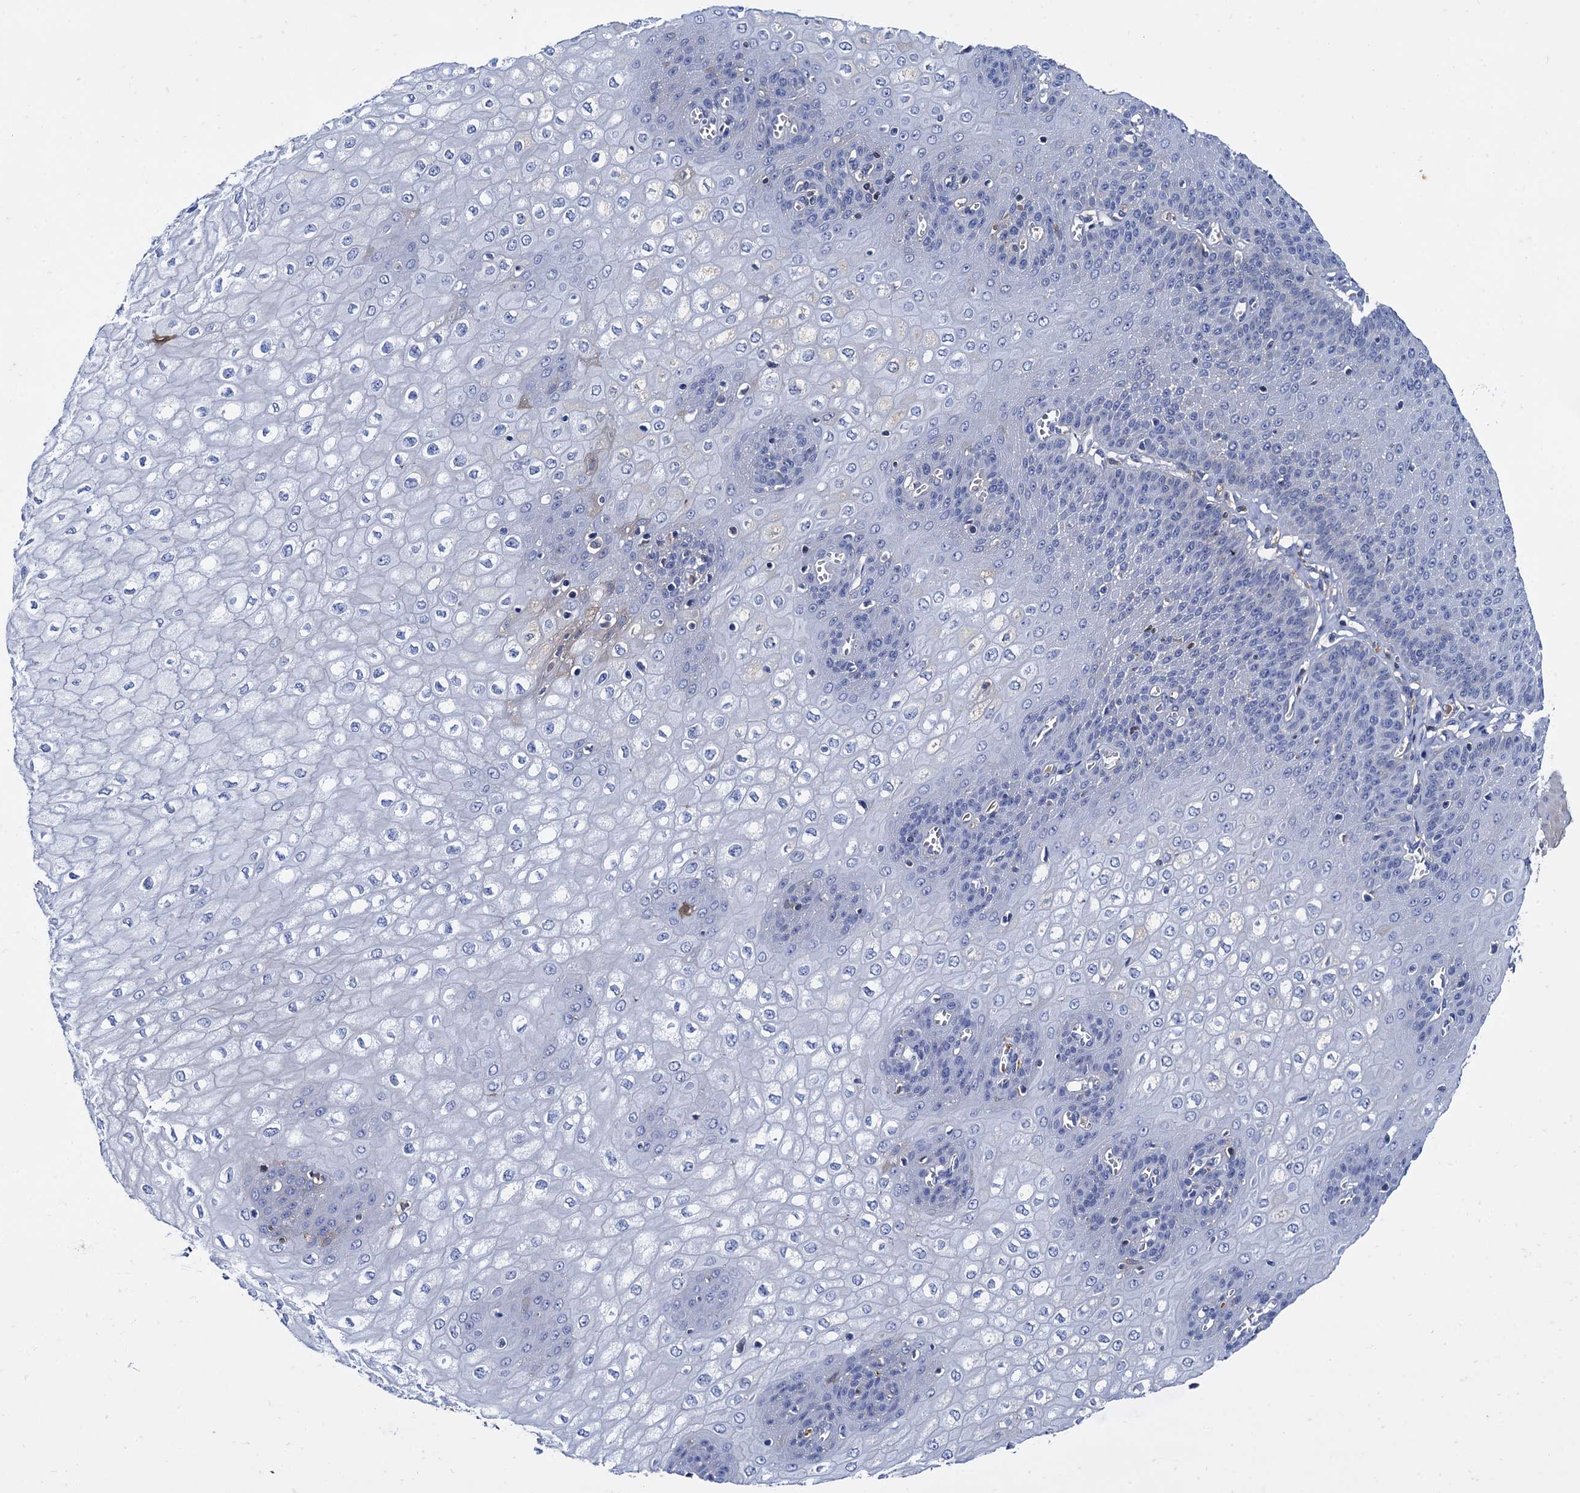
{"staining": {"intensity": "negative", "quantity": "none", "location": "none"}, "tissue": "esophagus", "cell_type": "Squamous epithelial cells", "image_type": "normal", "snomed": [{"axis": "morphology", "description": "Normal tissue, NOS"}, {"axis": "topography", "description": "Esophagus"}], "caption": "A high-resolution image shows IHC staining of normal esophagus, which reveals no significant positivity in squamous epithelial cells.", "gene": "TMEM72", "patient": {"sex": "male", "age": 60}}